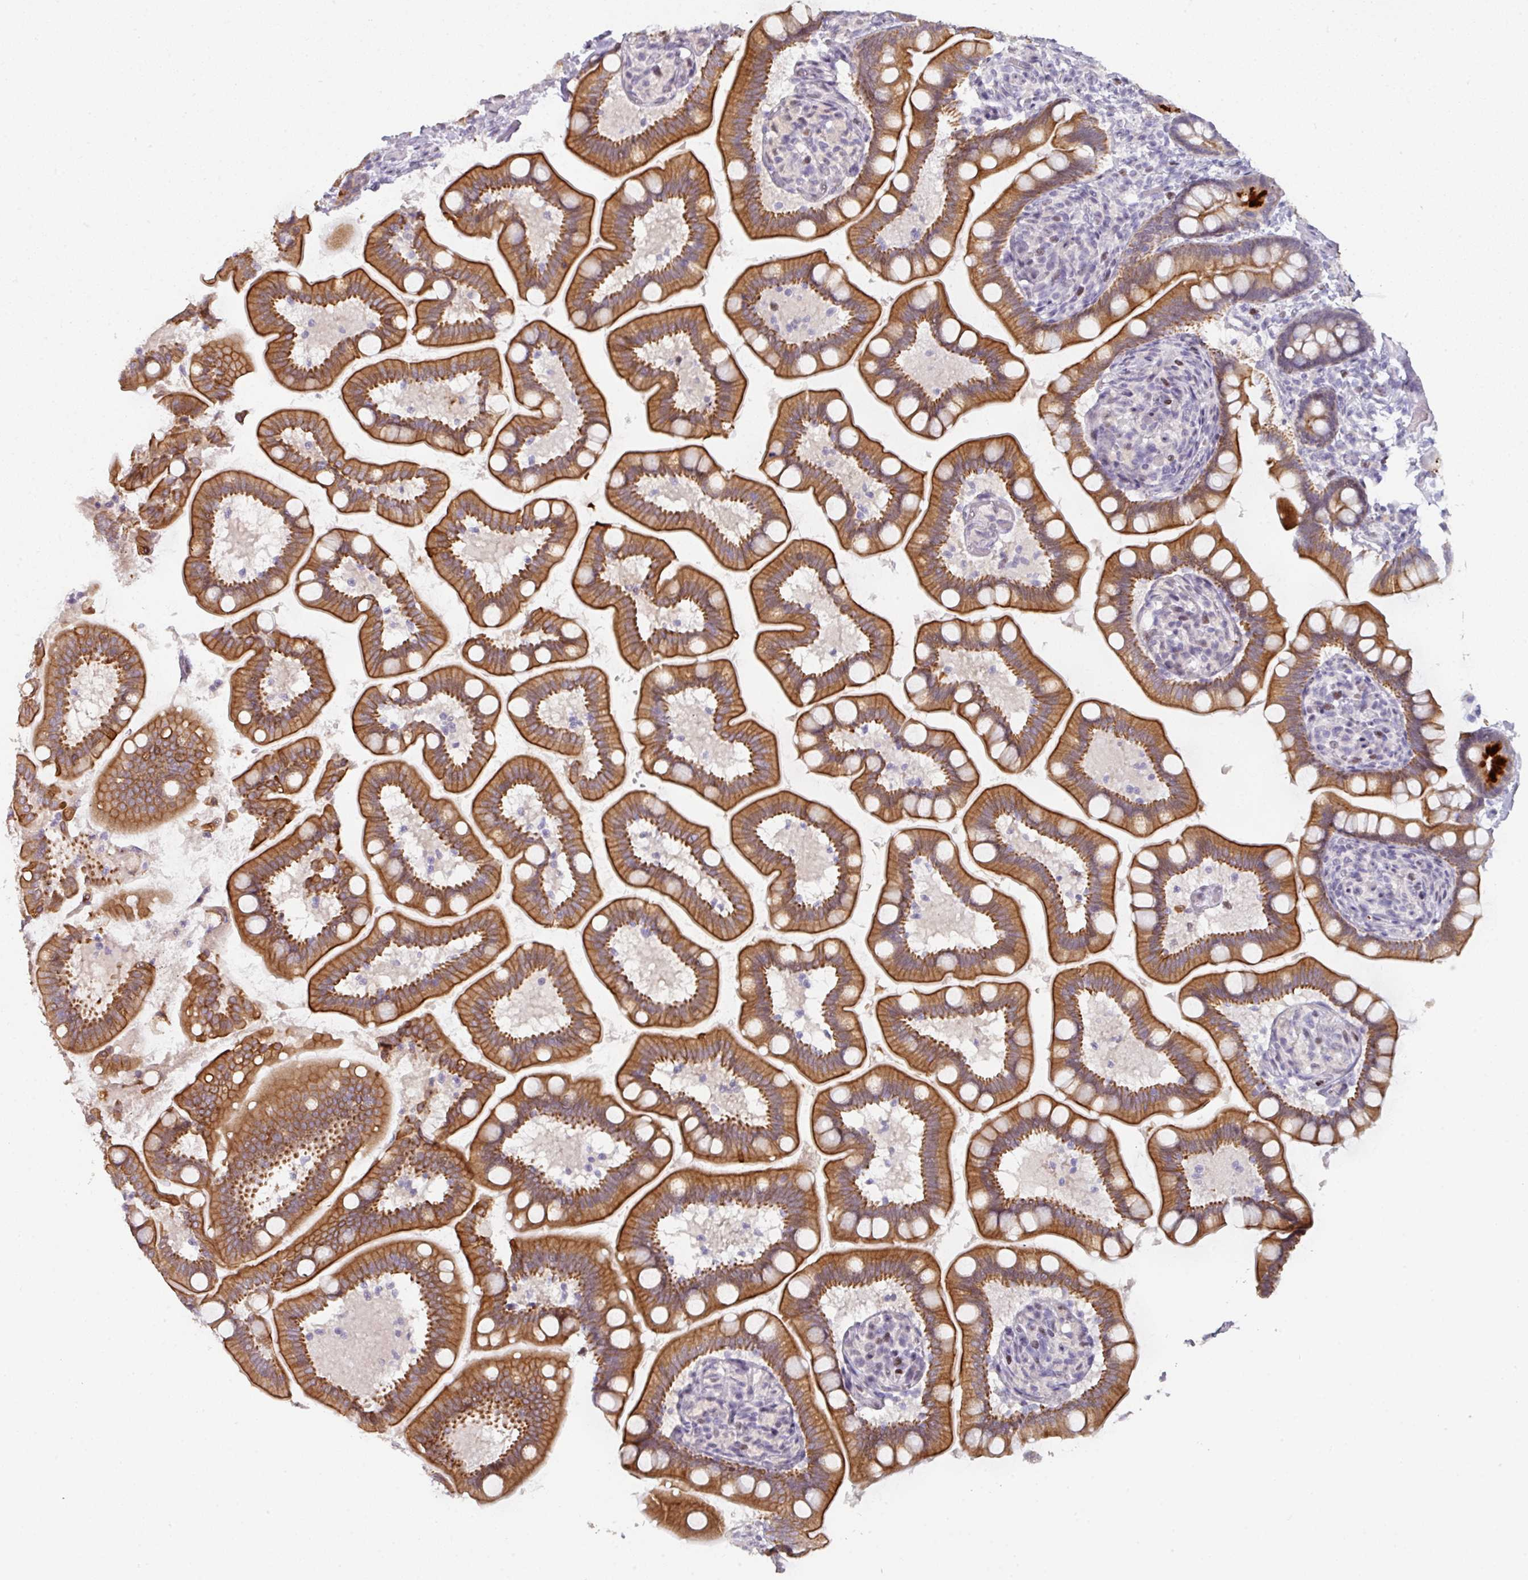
{"staining": {"intensity": "strong", "quantity": ">75%", "location": "cytoplasmic/membranous"}, "tissue": "small intestine", "cell_type": "Glandular cells", "image_type": "normal", "snomed": [{"axis": "morphology", "description": "Normal tissue, NOS"}, {"axis": "topography", "description": "Small intestine"}], "caption": "Small intestine stained with IHC shows strong cytoplasmic/membranous positivity in approximately >75% of glandular cells. Nuclei are stained in blue.", "gene": "GTF2H3", "patient": {"sex": "female", "age": 64}}